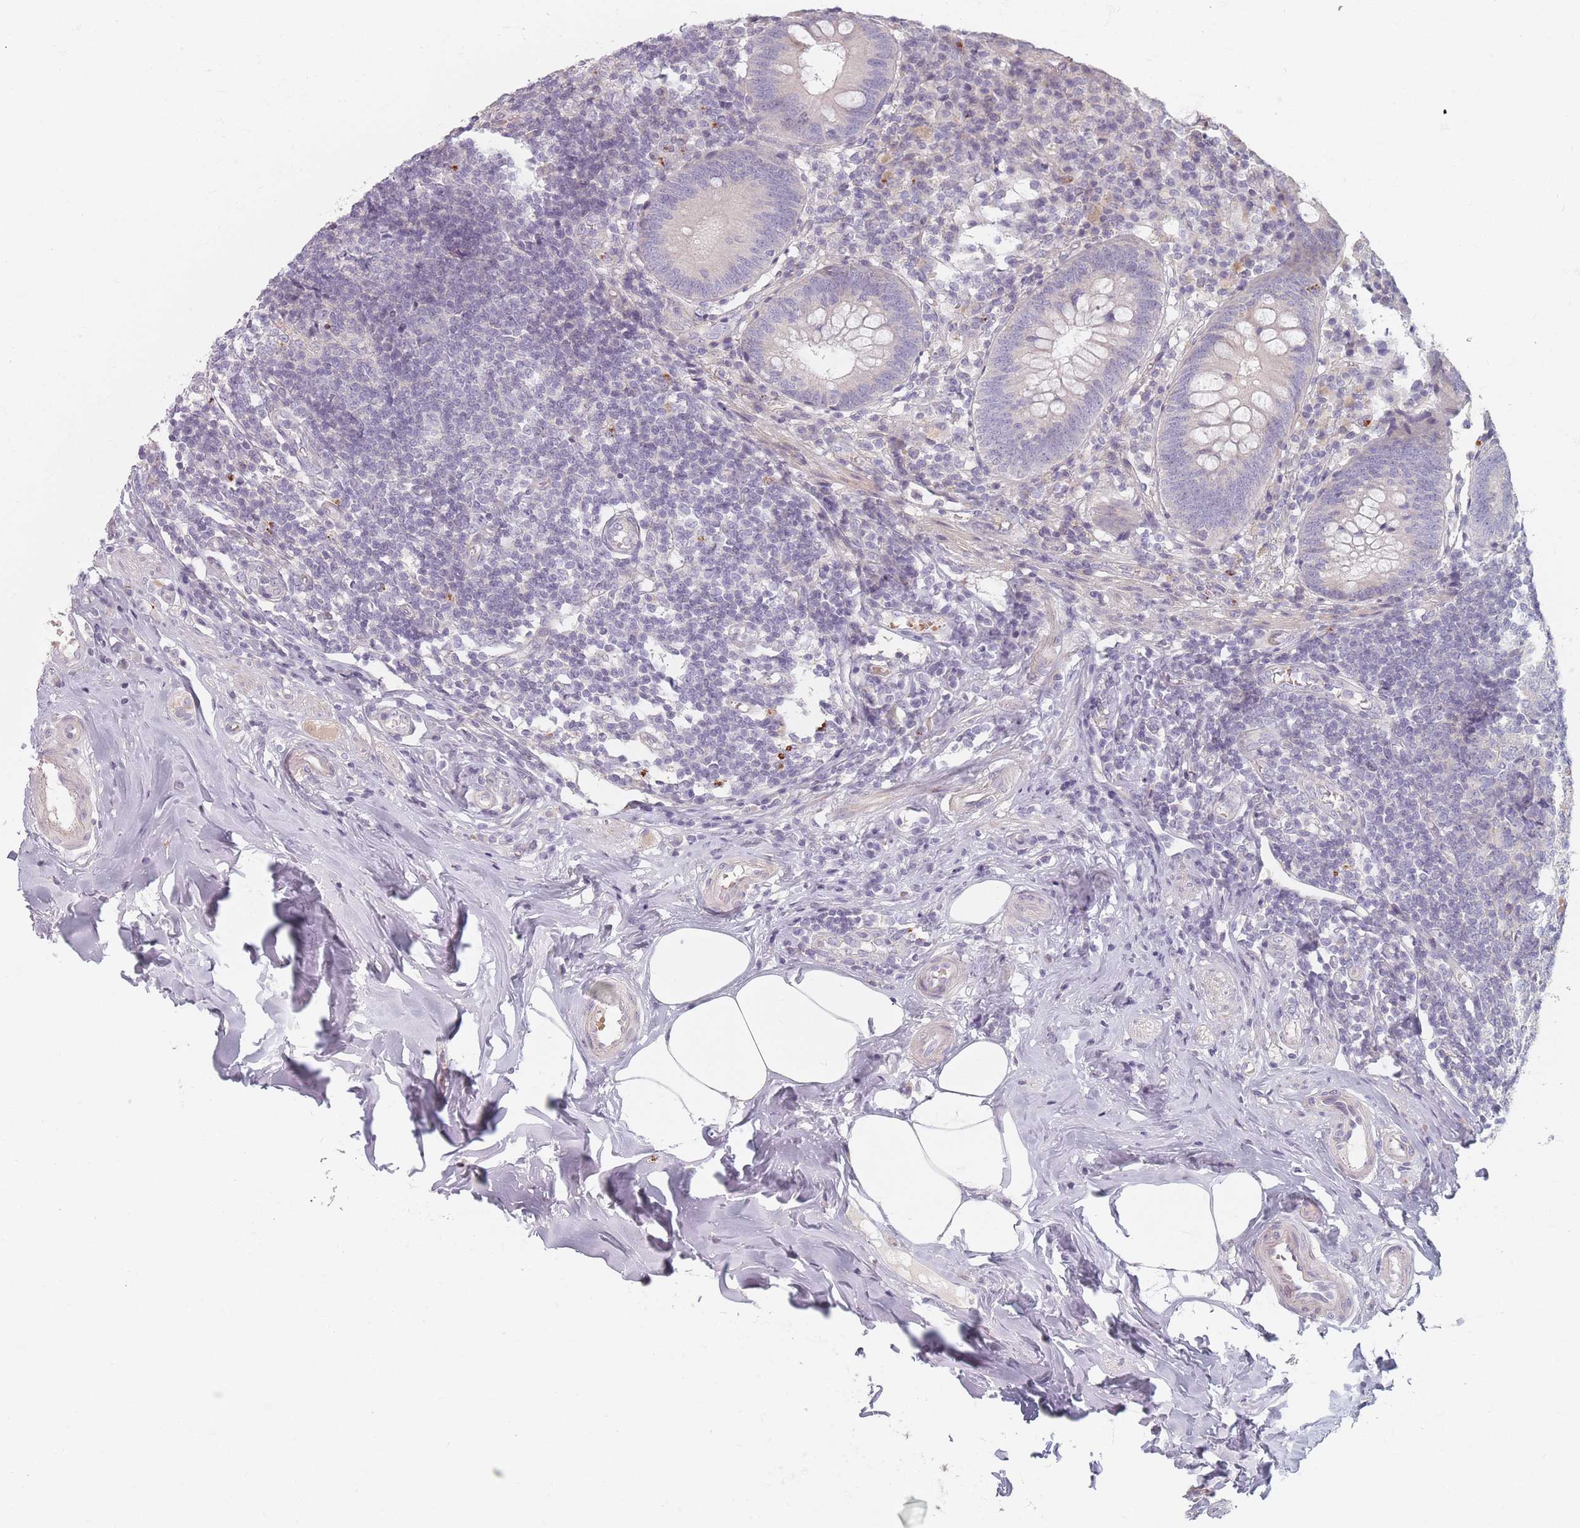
{"staining": {"intensity": "negative", "quantity": "none", "location": "none"}, "tissue": "appendix", "cell_type": "Glandular cells", "image_type": "normal", "snomed": [{"axis": "morphology", "description": "Normal tissue, NOS"}, {"axis": "topography", "description": "Appendix"}], "caption": "Image shows no protein positivity in glandular cells of unremarkable appendix.", "gene": "TMOD1", "patient": {"sex": "female", "age": 54}}